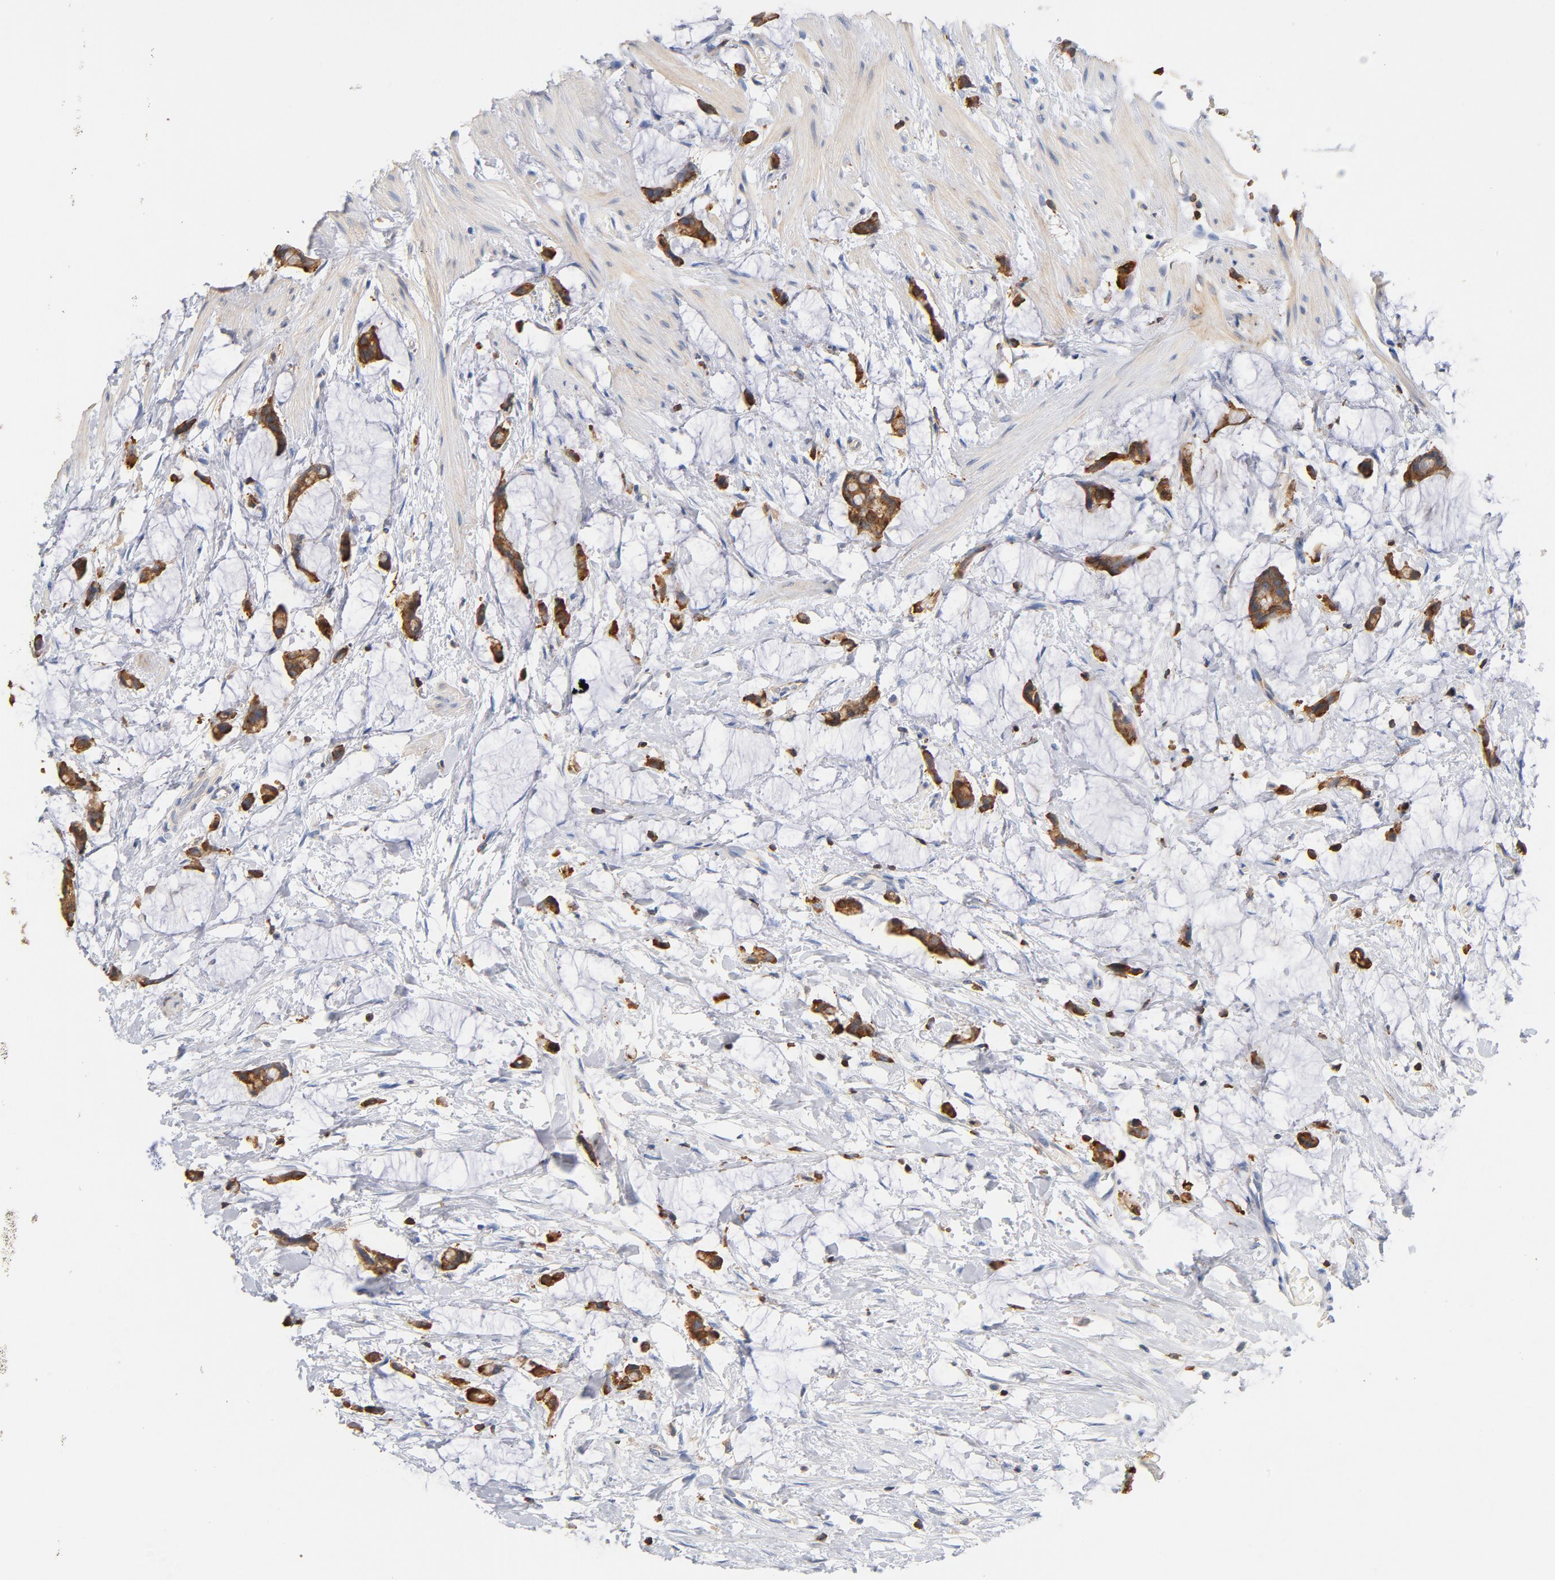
{"staining": {"intensity": "moderate", "quantity": ">75%", "location": "cytoplasmic/membranous"}, "tissue": "colorectal cancer", "cell_type": "Tumor cells", "image_type": "cancer", "snomed": [{"axis": "morphology", "description": "Adenocarcinoma, NOS"}, {"axis": "topography", "description": "Colon"}], "caption": "There is medium levels of moderate cytoplasmic/membranous staining in tumor cells of colorectal adenocarcinoma, as demonstrated by immunohistochemical staining (brown color).", "gene": "EZR", "patient": {"sex": "male", "age": 14}}